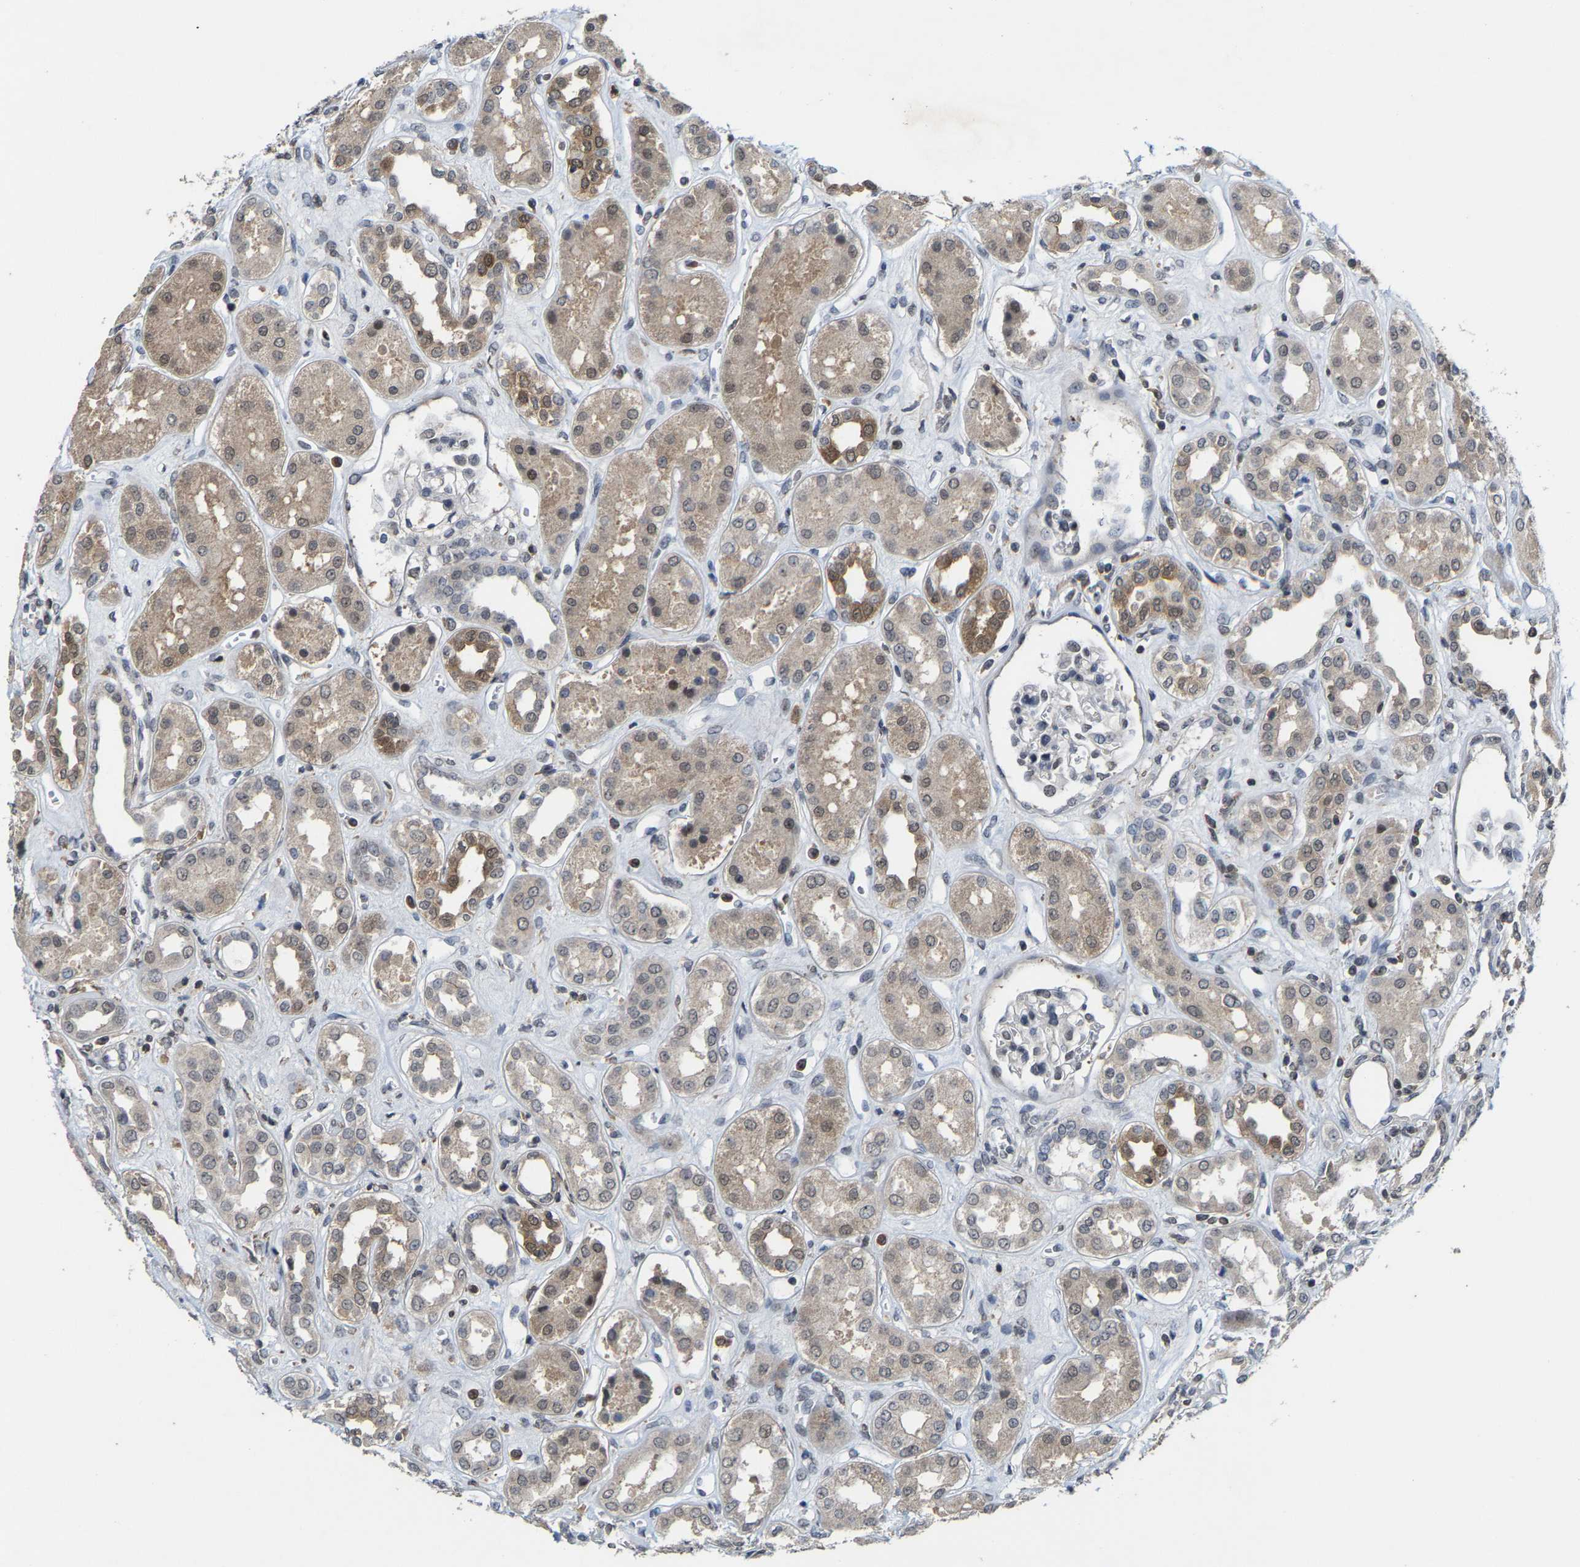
{"staining": {"intensity": "weak", "quantity": "<25%", "location": "cytoplasmic/membranous"}, "tissue": "kidney", "cell_type": "Cells in glomeruli", "image_type": "normal", "snomed": [{"axis": "morphology", "description": "Normal tissue, NOS"}, {"axis": "topography", "description": "Kidney"}], "caption": "Immunohistochemical staining of normal kidney reveals no significant positivity in cells in glomeruli.", "gene": "FGD3", "patient": {"sex": "male", "age": 59}}